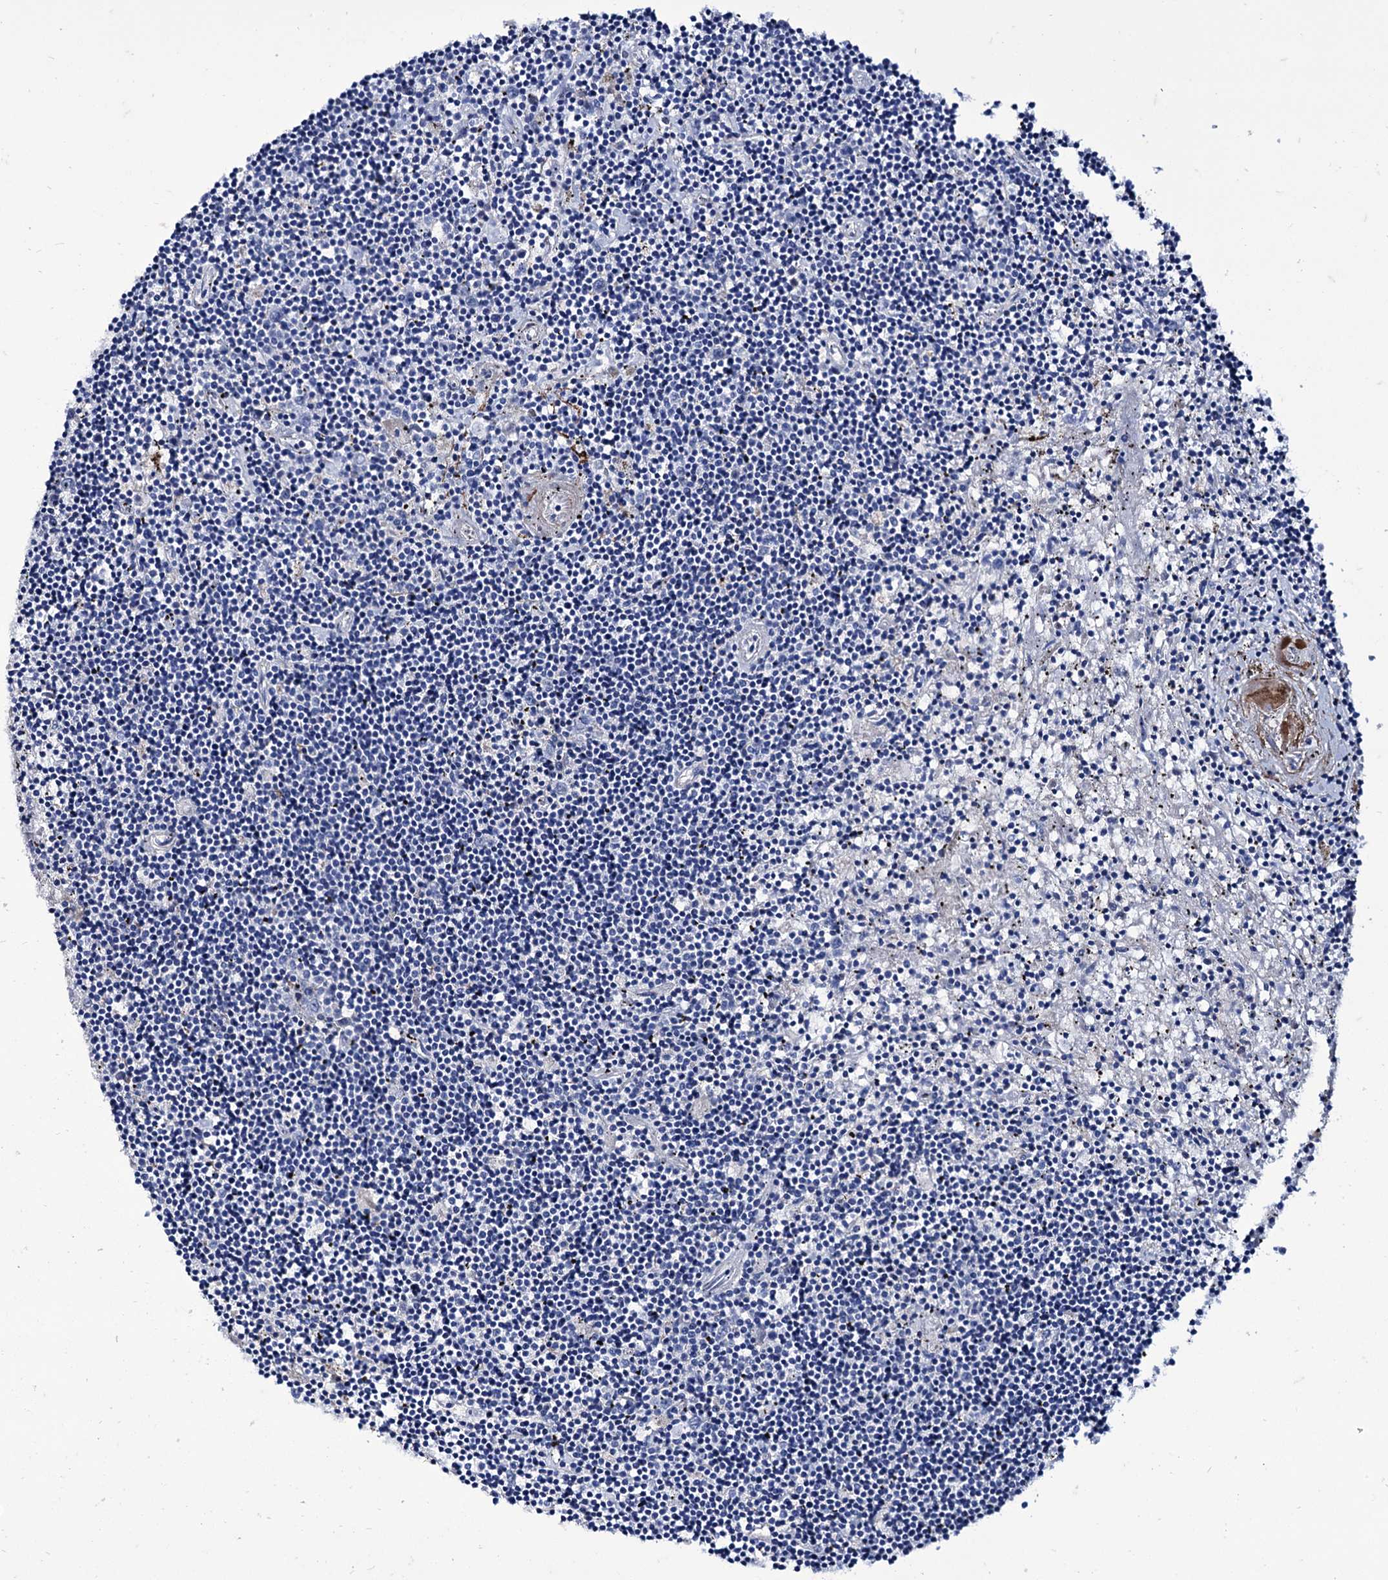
{"staining": {"intensity": "negative", "quantity": "none", "location": "none"}, "tissue": "lymphoma", "cell_type": "Tumor cells", "image_type": "cancer", "snomed": [{"axis": "morphology", "description": "Malignant lymphoma, non-Hodgkin's type, Low grade"}, {"axis": "topography", "description": "Spleen"}], "caption": "An immunohistochemistry photomicrograph of lymphoma is shown. There is no staining in tumor cells of lymphoma.", "gene": "AXL", "patient": {"sex": "male", "age": 76}}